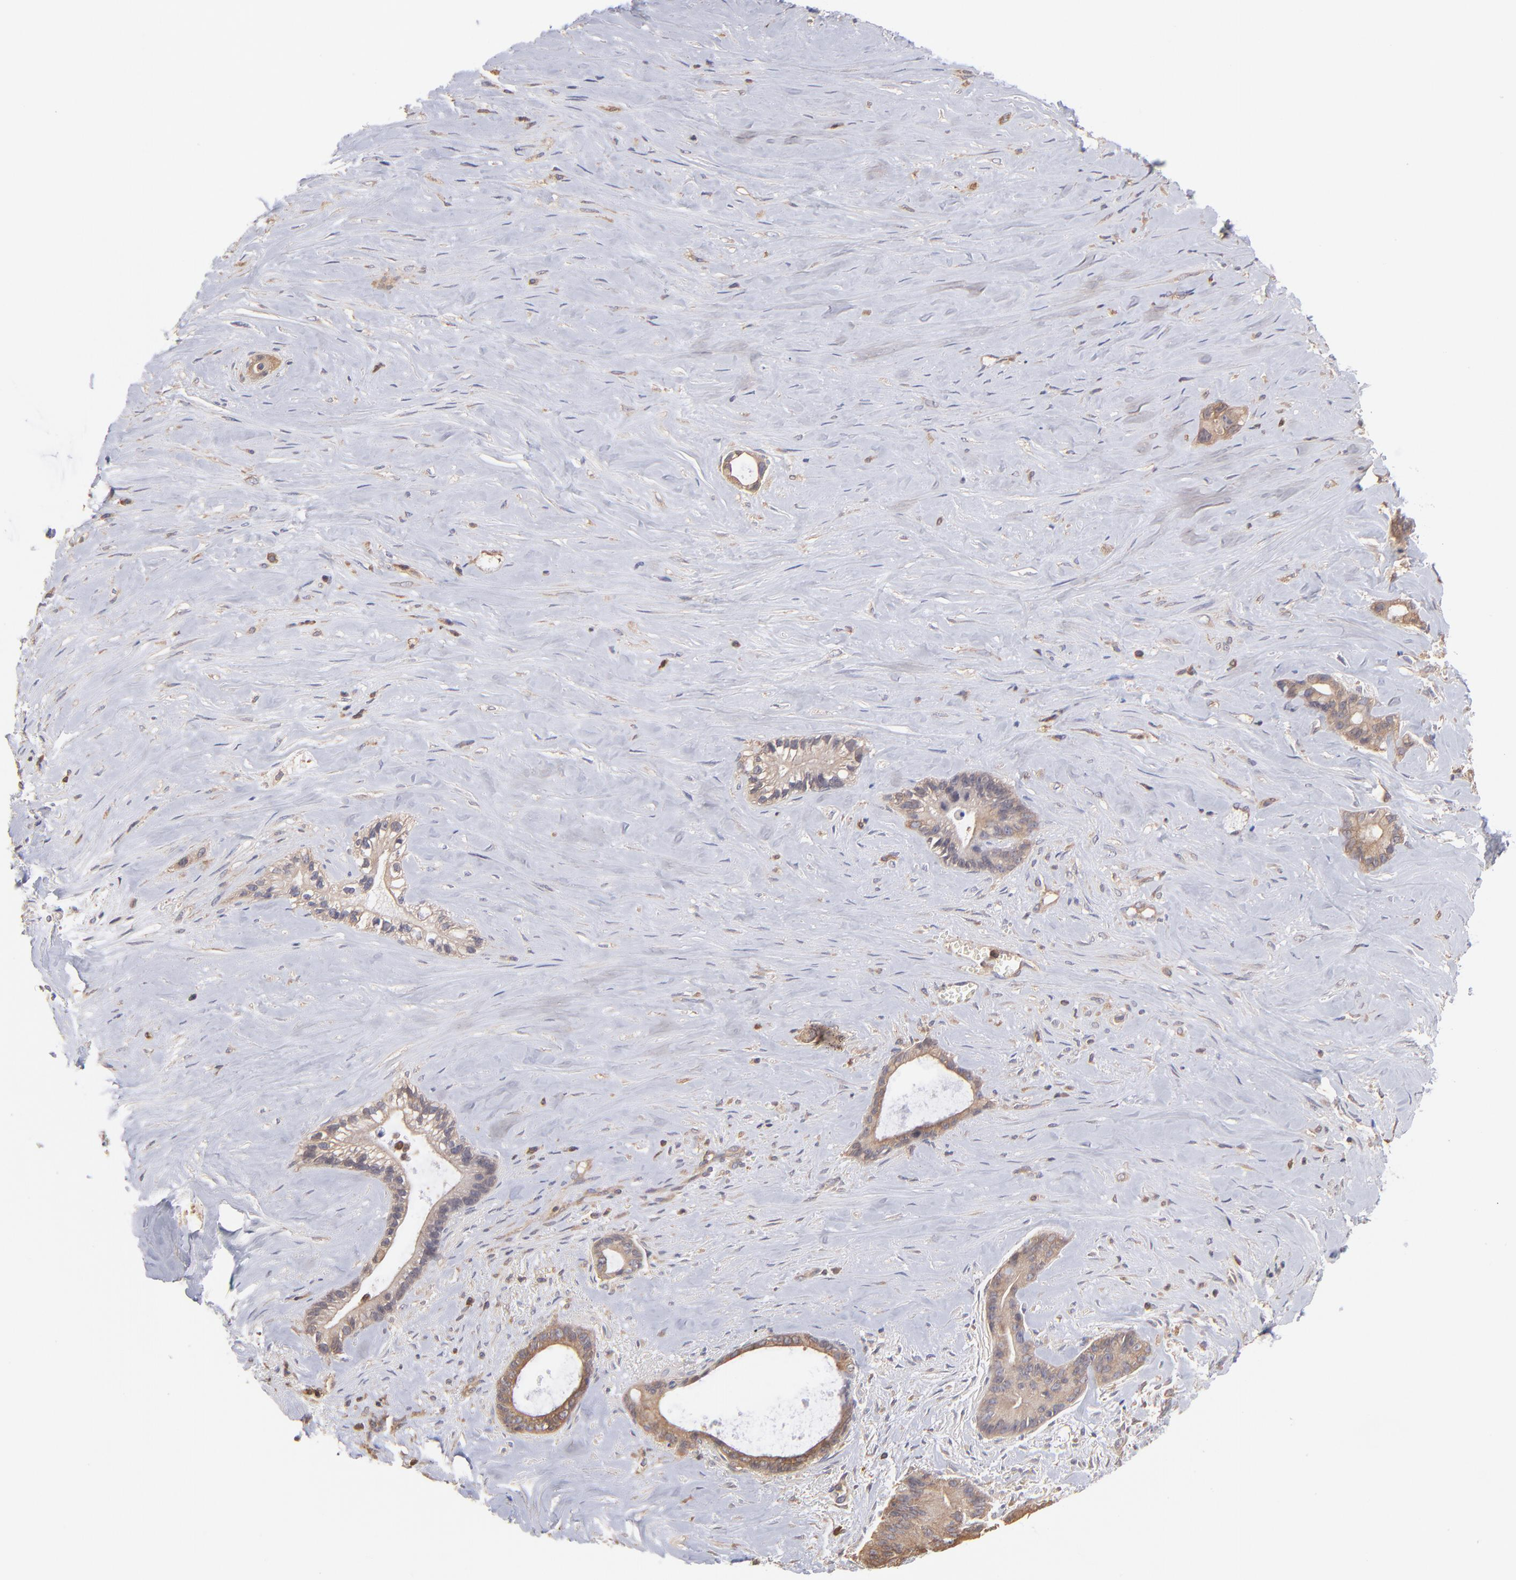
{"staining": {"intensity": "strong", "quantity": ">75%", "location": "cytoplasmic/membranous"}, "tissue": "liver cancer", "cell_type": "Tumor cells", "image_type": "cancer", "snomed": [{"axis": "morphology", "description": "Cholangiocarcinoma"}, {"axis": "topography", "description": "Liver"}], "caption": "Immunohistochemistry (IHC) (DAB) staining of cholangiocarcinoma (liver) exhibits strong cytoplasmic/membranous protein positivity in about >75% of tumor cells.", "gene": "MAP2K2", "patient": {"sex": "female", "age": 55}}